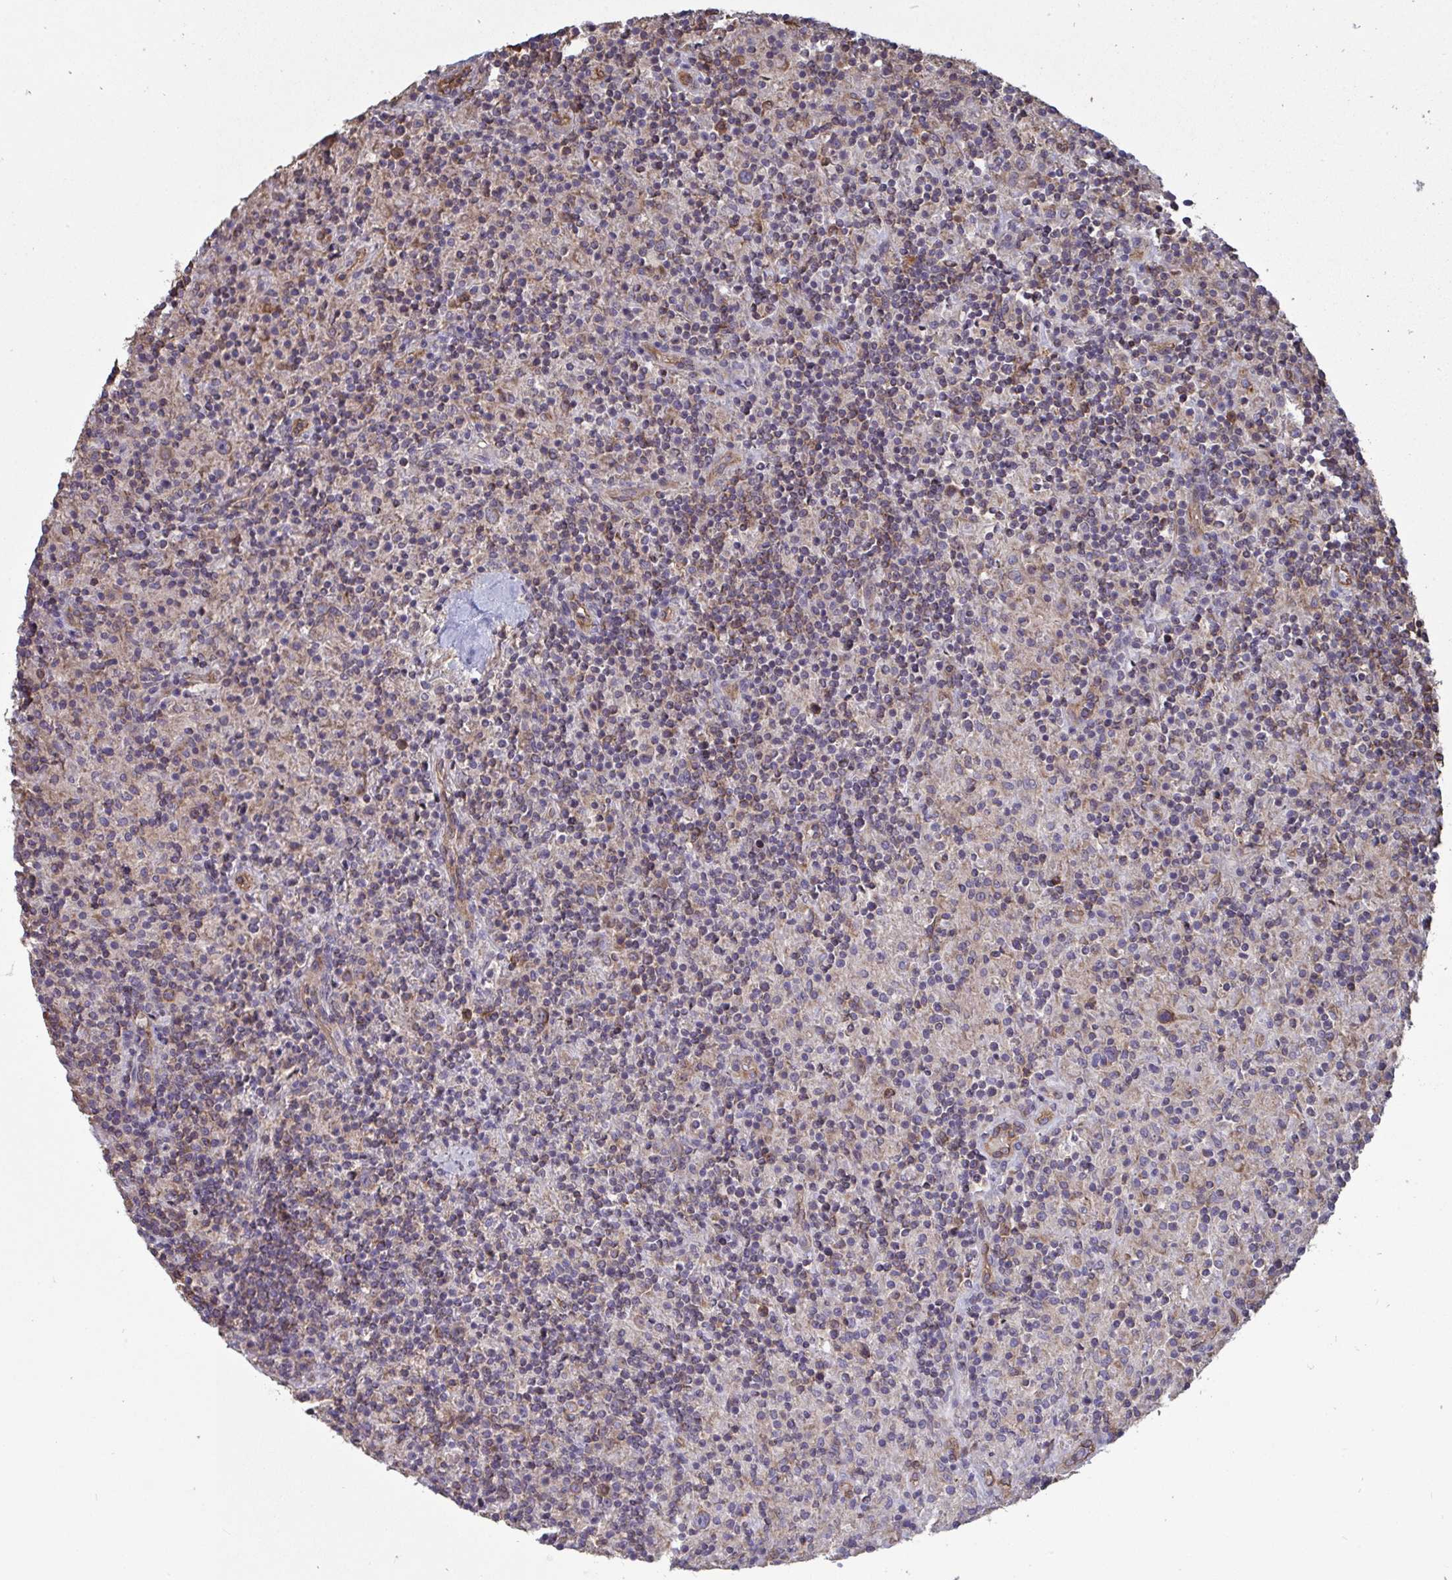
{"staining": {"intensity": "weak", "quantity": "<25%", "location": "cytoplasmic/membranous"}, "tissue": "lymphoma", "cell_type": "Tumor cells", "image_type": "cancer", "snomed": [{"axis": "morphology", "description": "Hodgkin's disease, NOS"}, {"axis": "topography", "description": "Lymph node"}], "caption": "This photomicrograph is of lymphoma stained with immunohistochemistry (IHC) to label a protein in brown with the nuclei are counter-stained blue. There is no expression in tumor cells.", "gene": "ISCU", "patient": {"sex": "male", "age": 70}}